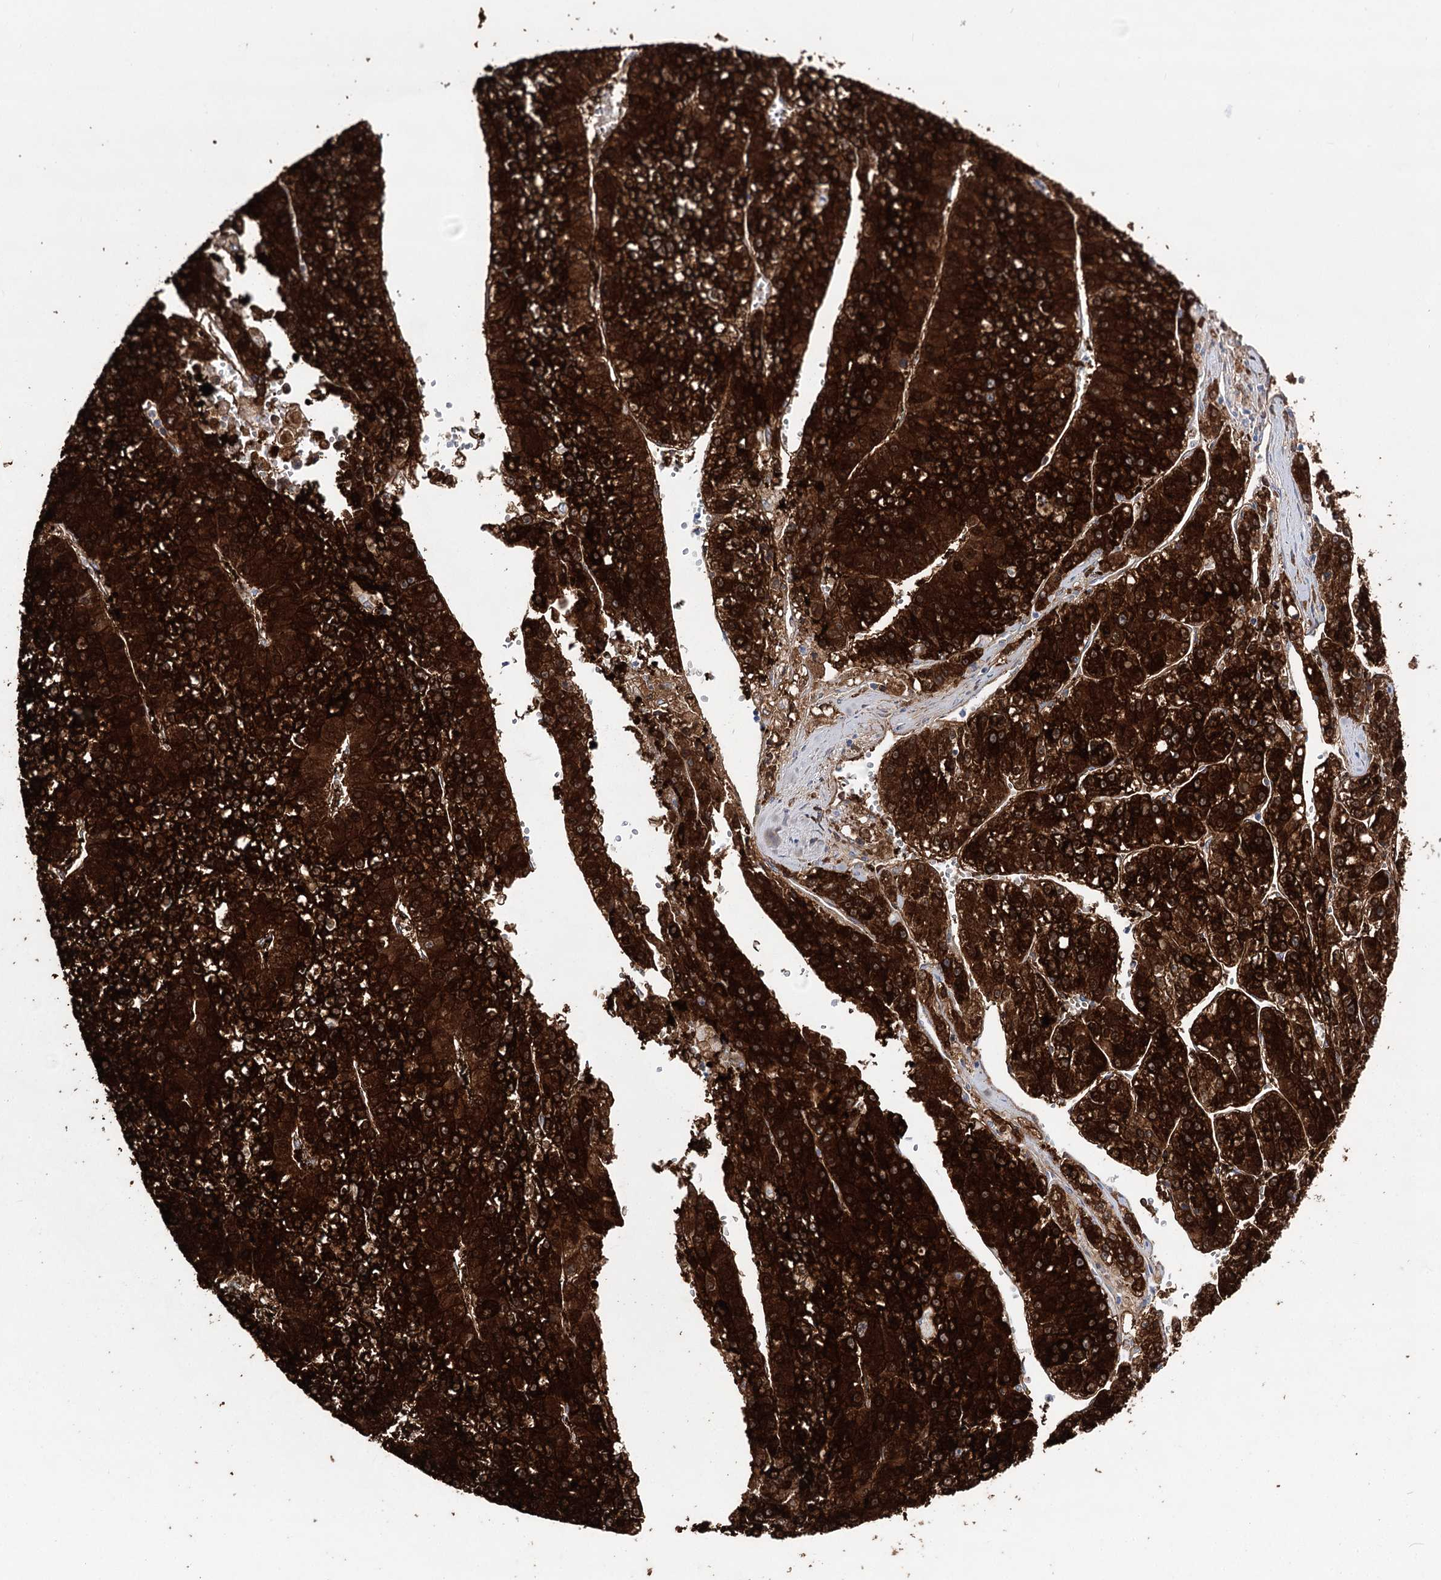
{"staining": {"intensity": "strong", "quantity": ">75%", "location": "cytoplasmic/membranous"}, "tissue": "liver cancer", "cell_type": "Tumor cells", "image_type": "cancer", "snomed": [{"axis": "morphology", "description": "Carcinoma, Hepatocellular, NOS"}, {"axis": "topography", "description": "Liver"}], "caption": "Protein staining of liver cancer tissue reveals strong cytoplasmic/membranous positivity in about >75% of tumor cells. (DAB (3,3'-diaminobenzidine) = brown stain, brightfield microscopy at high magnification).", "gene": "UGDH", "patient": {"sex": "female", "age": 73}}